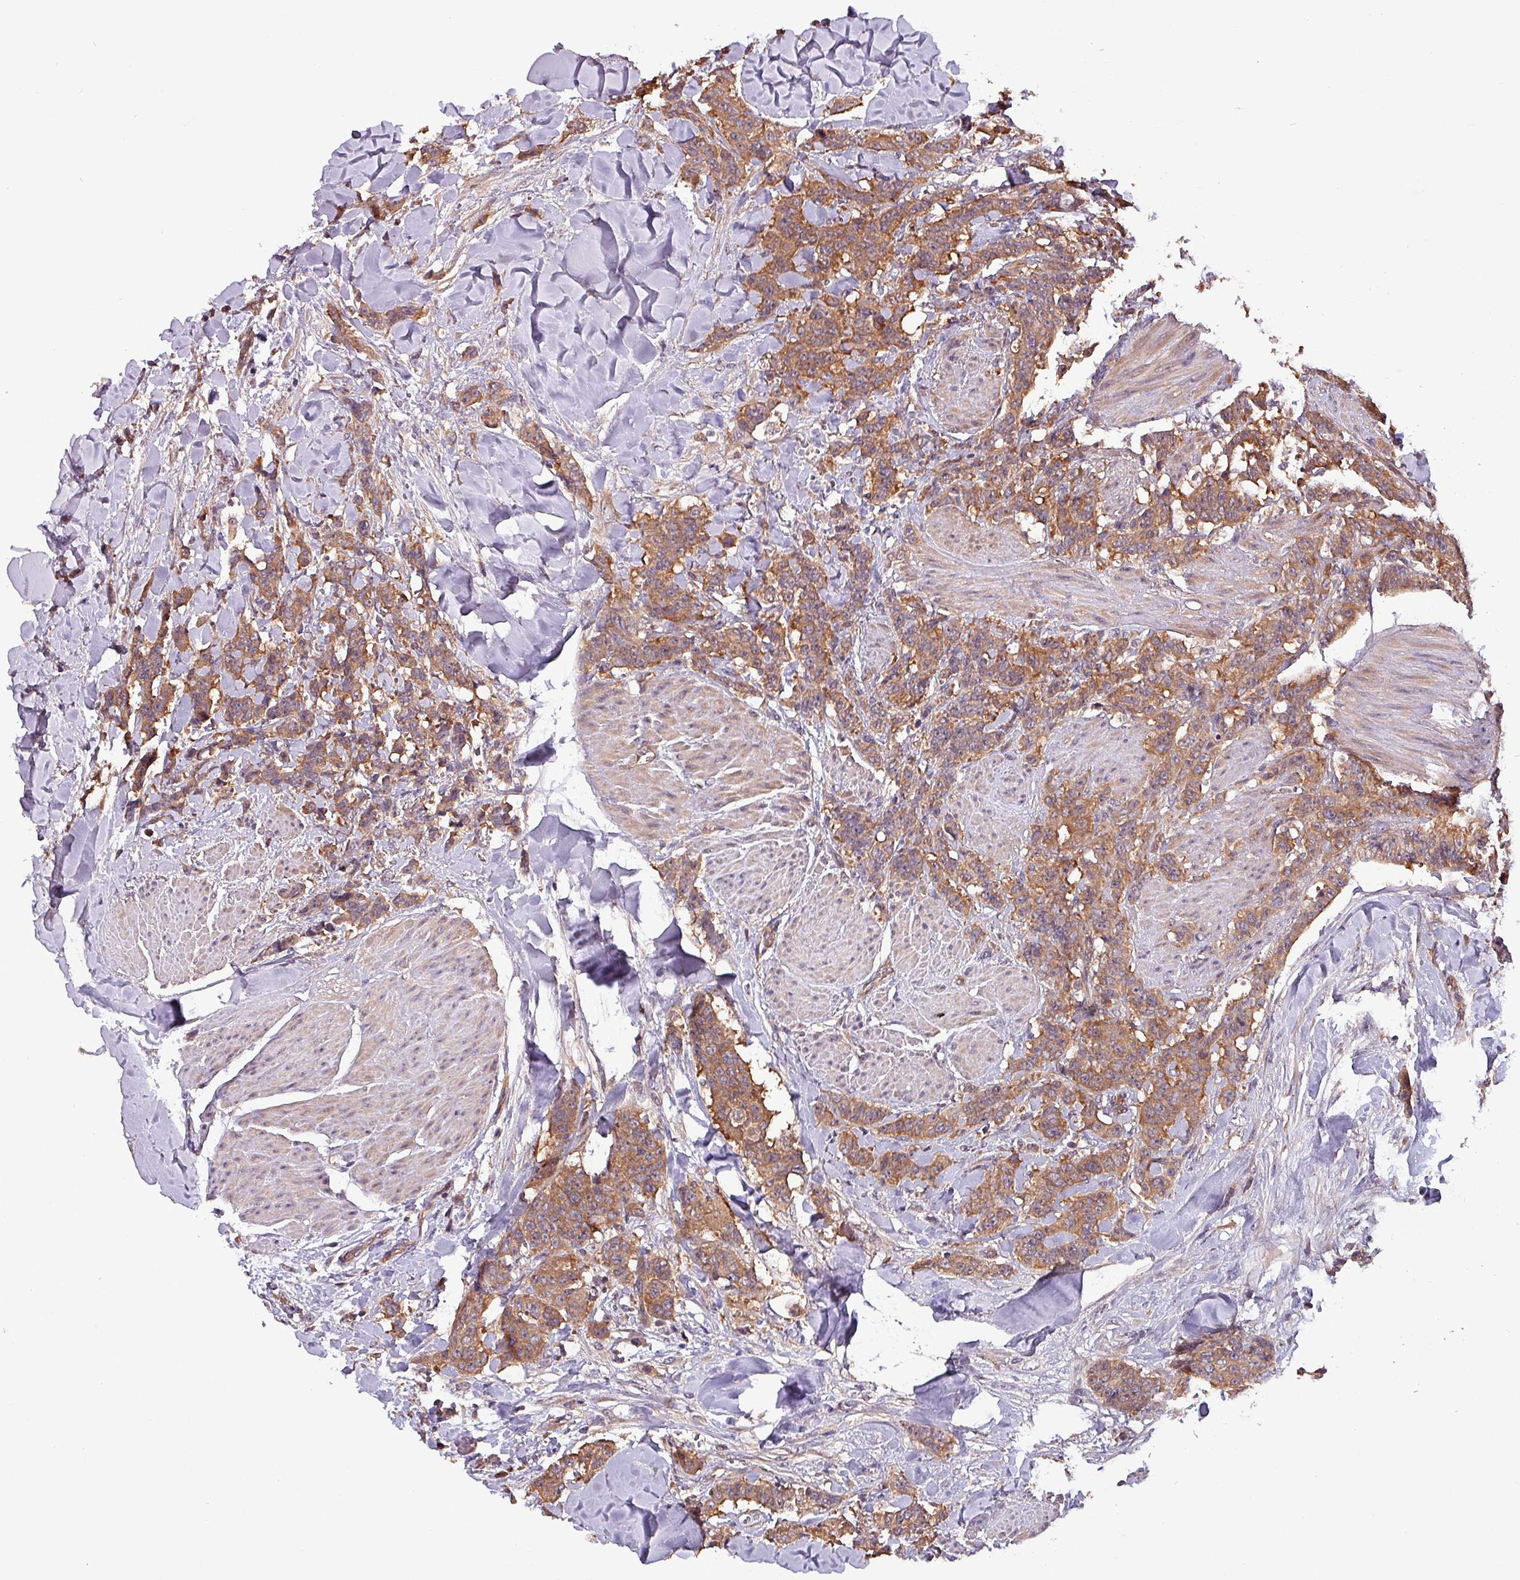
{"staining": {"intensity": "moderate", "quantity": ">75%", "location": "cytoplasmic/membranous"}, "tissue": "breast cancer", "cell_type": "Tumor cells", "image_type": "cancer", "snomed": [{"axis": "morphology", "description": "Duct carcinoma"}, {"axis": "topography", "description": "Breast"}], "caption": "Immunohistochemical staining of human breast invasive ductal carcinoma displays moderate cytoplasmic/membranous protein staining in approximately >75% of tumor cells.", "gene": "PAFAH1B2", "patient": {"sex": "female", "age": 40}}